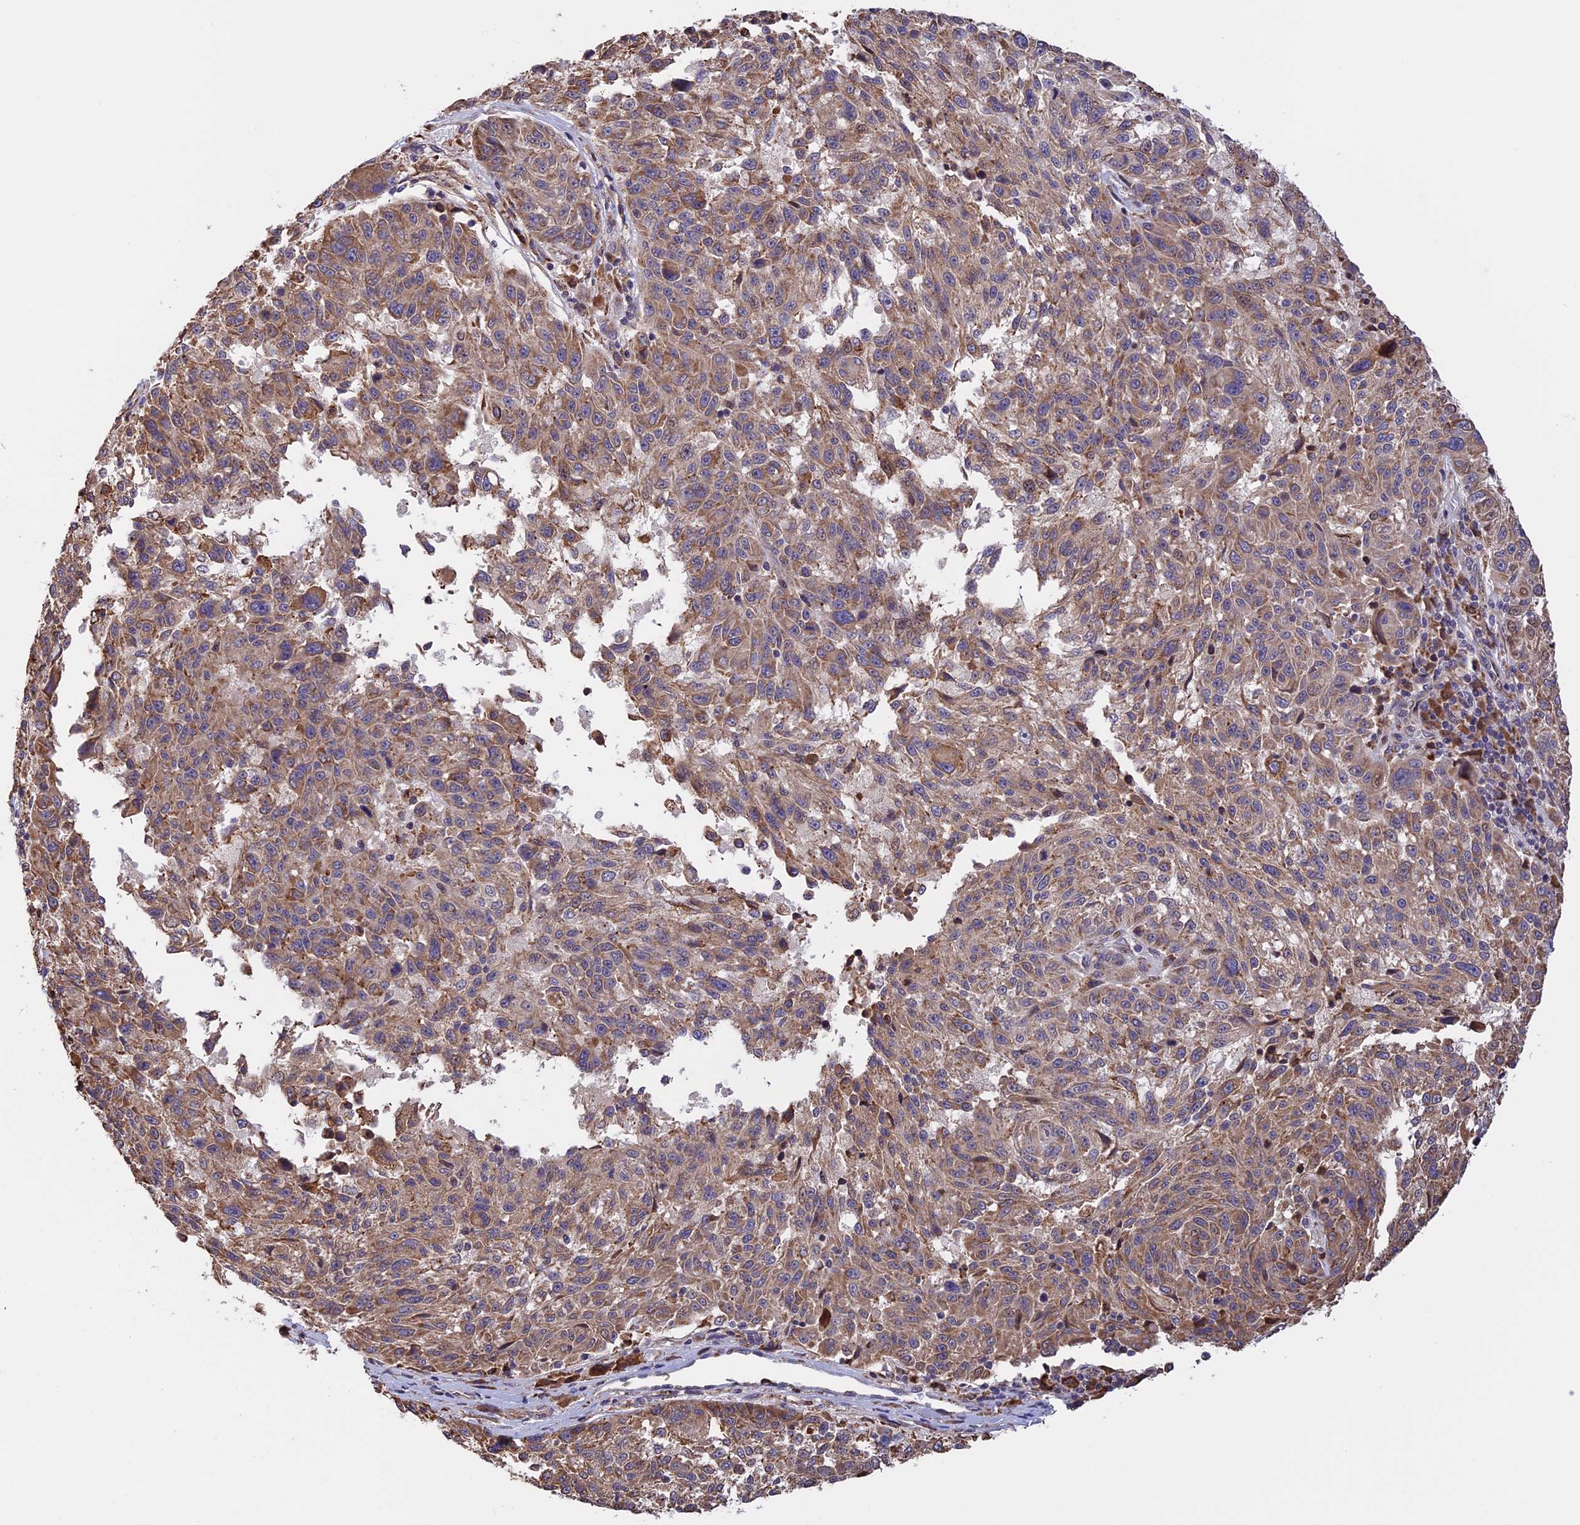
{"staining": {"intensity": "moderate", "quantity": ">75%", "location": "cytoplasmic/membranous"}, "tissue": "melanoma", "cell_type": "Tumor cells", "image_type": "cancer", "snomed": [{"axis": "morphology", "description": "Malignant melanoma, NOS"}, {"axis": "topography", "description": "Skin"}], "caption": "High-magnification brightfield microscopy of melanoma stained with DAB (3,3'-diaminobenzidine) (brown) and counterstained with hematoxylin (blue). tumor cells exhibit moderate cytoplasmic/membranous staining is present in approximately>75% of cells. (DAB = brown stain, brightfield microscopy at high magnification).", "gene": "DMRTA2", "patient": {"sex": "male", "age": 53}}